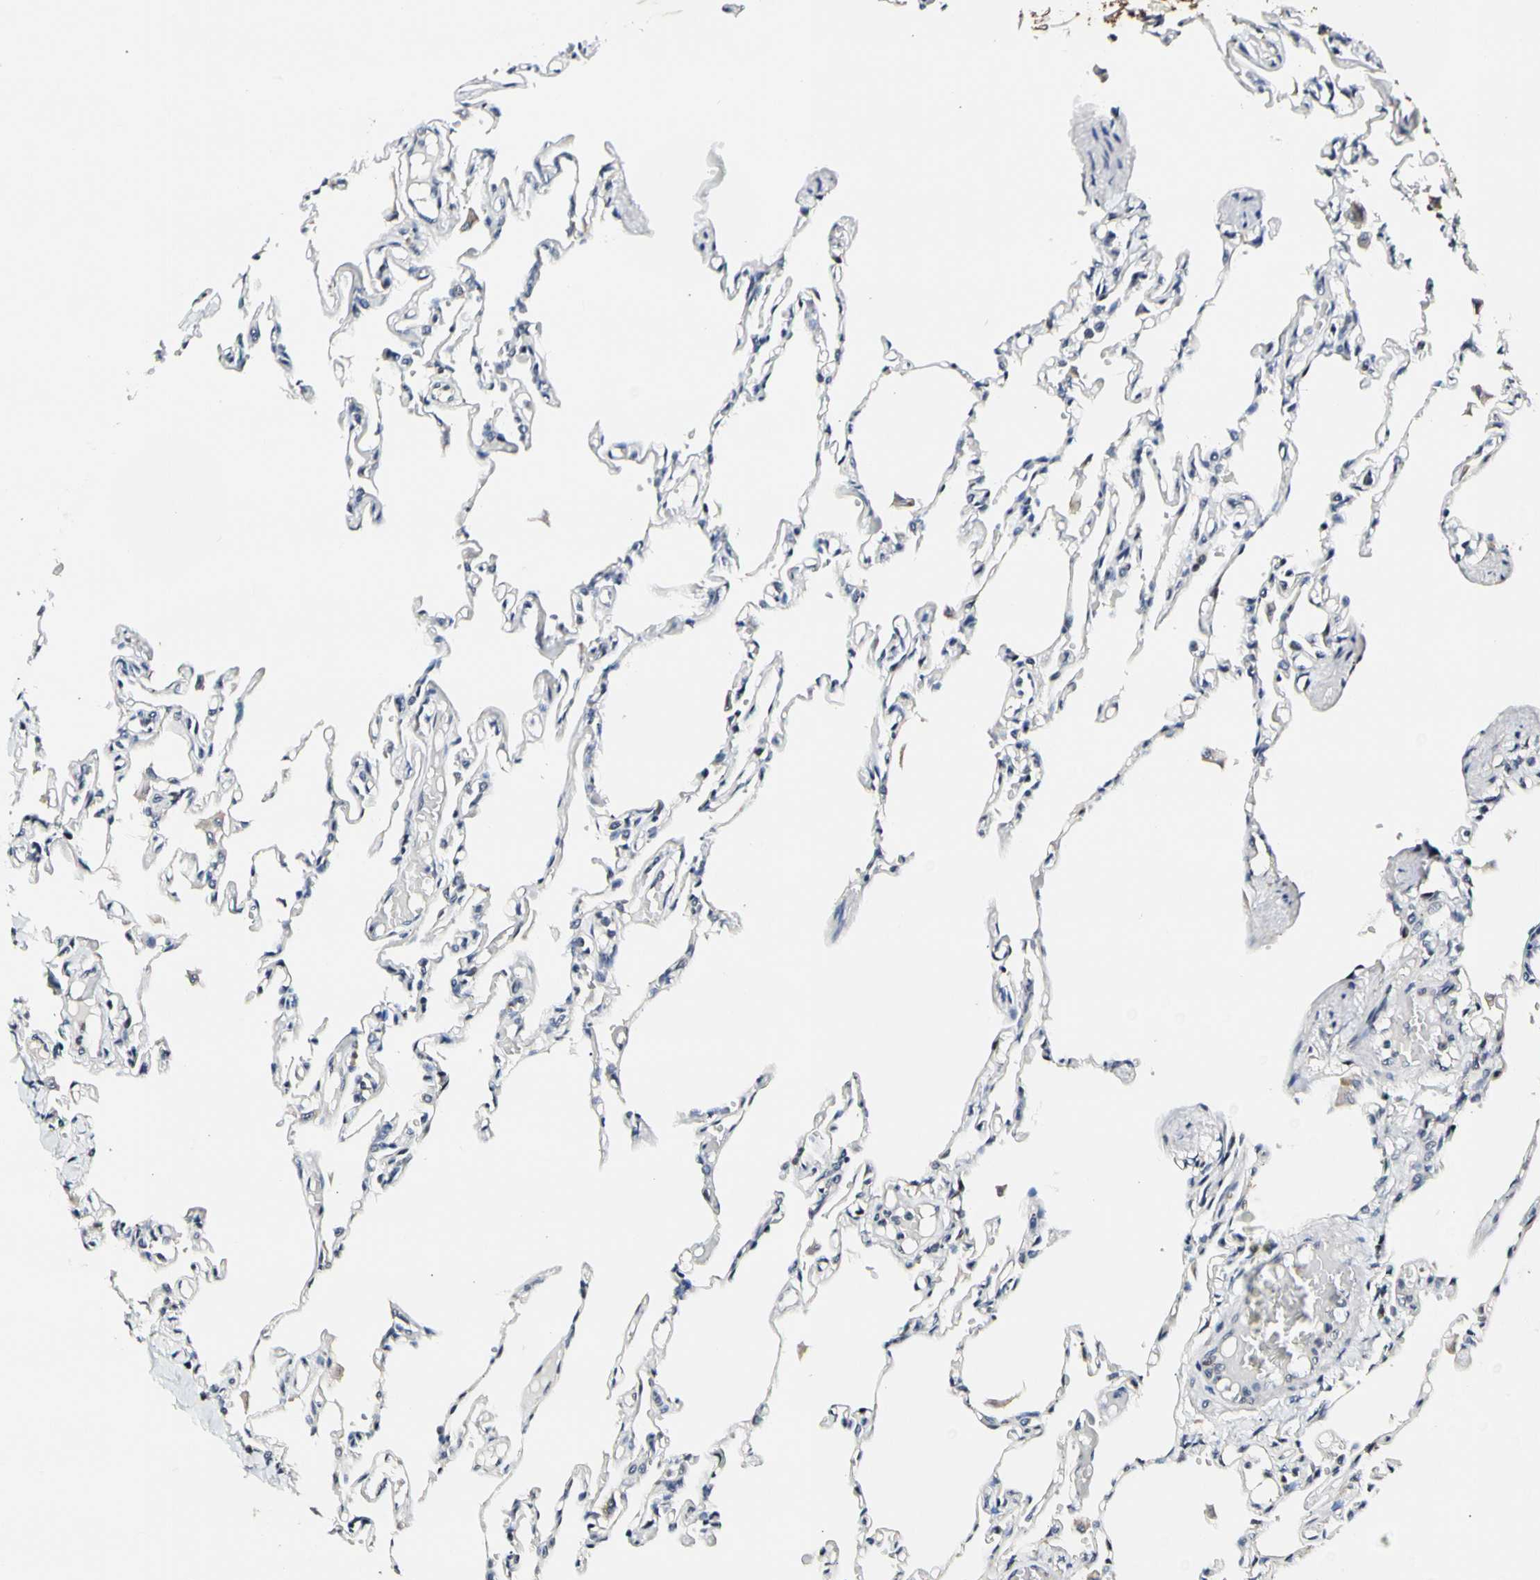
{"staining": {"intensity": "negative", "quantity": "none", "location": "none"}, "tissue": "lung", "cell_type": "Alveolar cells", "image_type": "normal", "snomed": [{"axis": "morphology", "description": "Normal tissue, NOS"}, {"axis": "topography", "description": "Lung"}], "caption": "Benign lung was stained to show a protein in brown. There is no significant positivity in alveolar cells. Brightfield microscopy of IHC stained with DAB (3,3'-diaminobenzidine) (brown) and hematoxylin (blue), captured at high magnification.", "gene": "SOX30", "patient": {"sex": "male", "age": 21}}